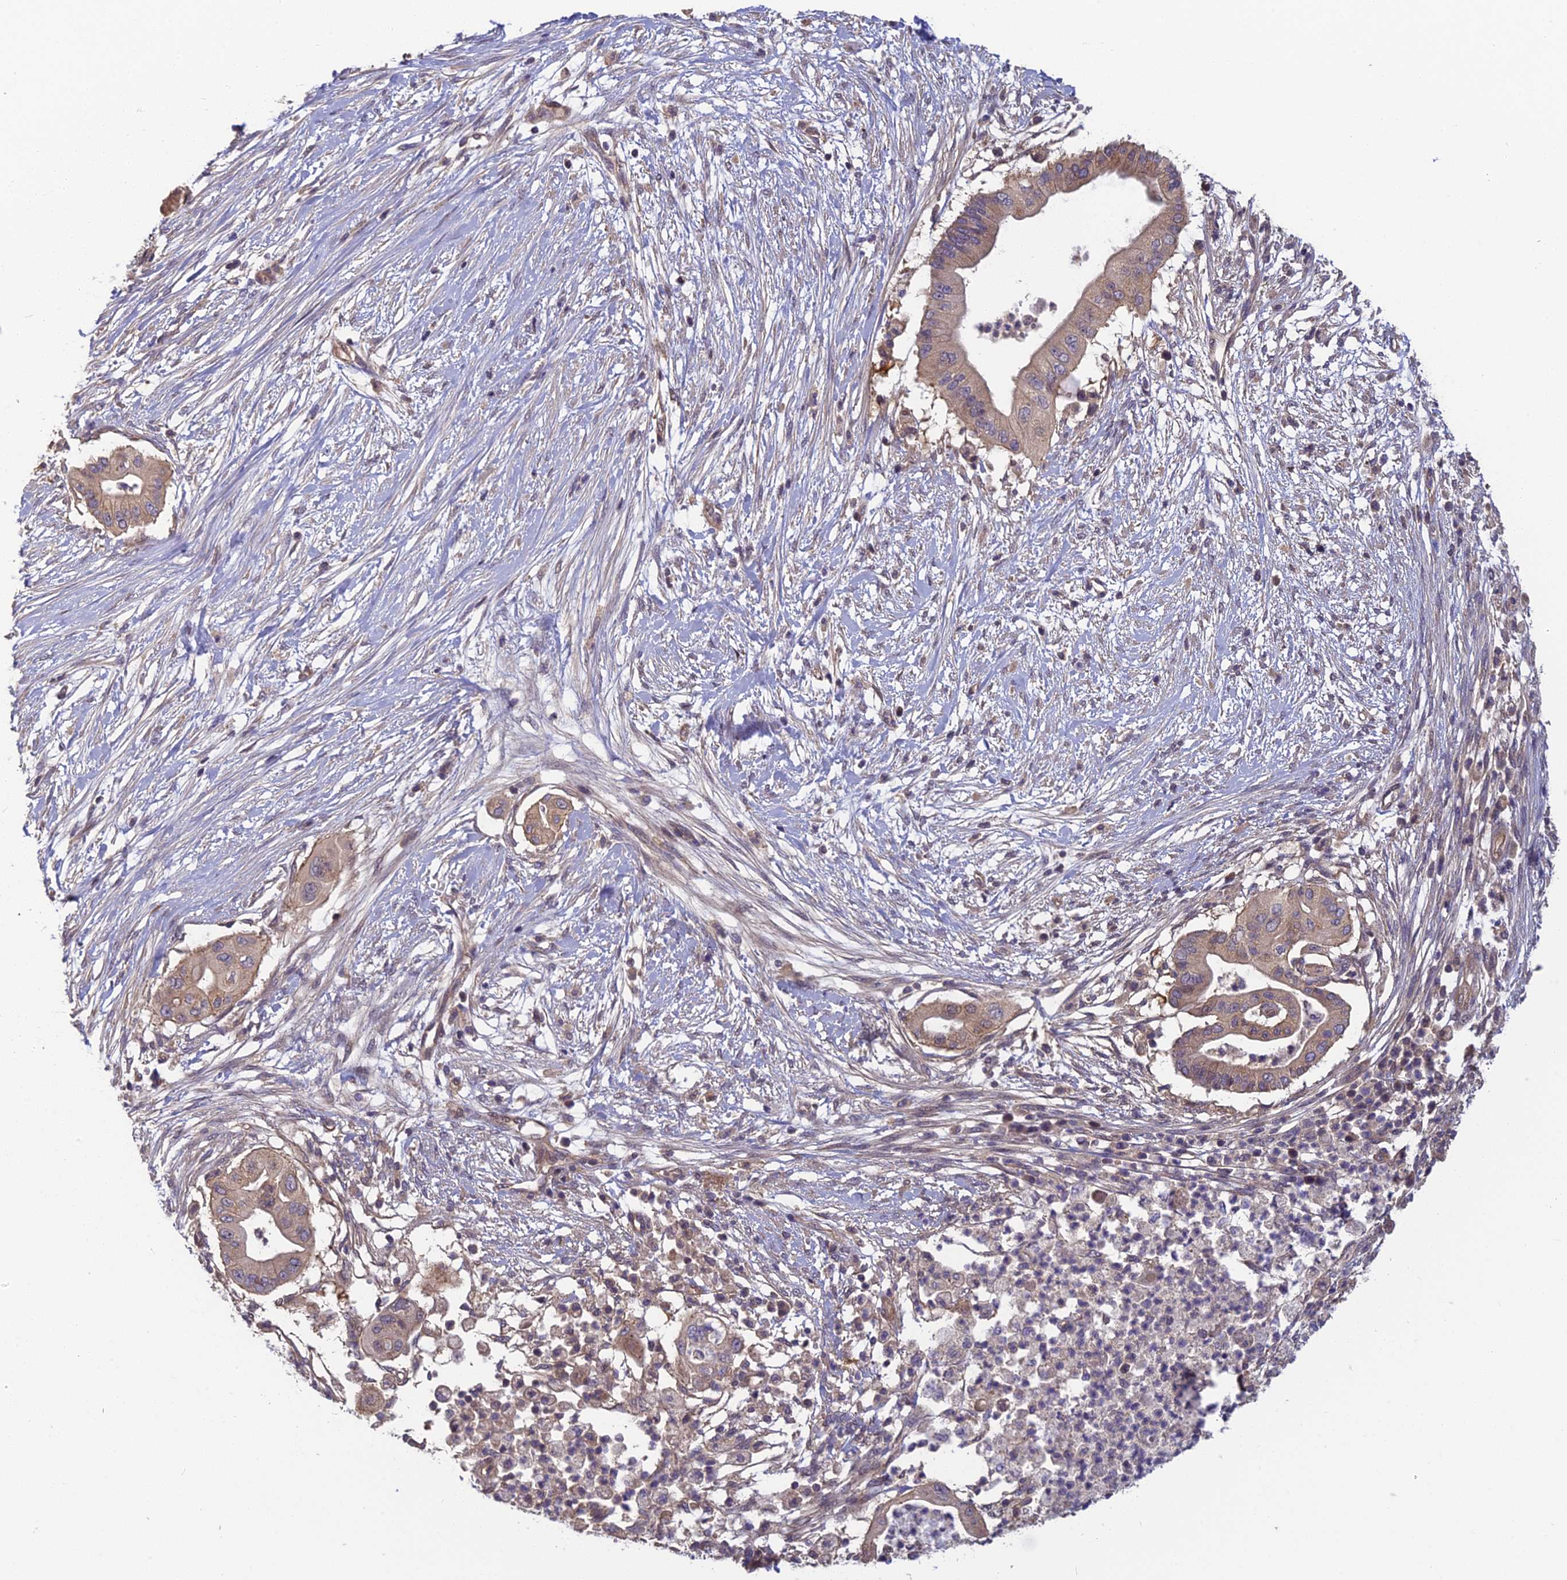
{"staining": {"intensity": "weak", "quantity": "25%-75%", "location": "cytoplasmic/membranous"}, "tissue": "pancreatic cancer", "cell_type": "Tumor cells", "image_type": "cancer", "snomed": [{"axis": "morphology", "description": "Adenocarcinoma, NOS"}, {"axis": "topography", "description": "Pancreas"}], "caption": "The photomicrograph shows staining of pancreatic cancer, revealing weak cytoplasmic/membranous protein expression (brown color) within tumor cells. (brown staining indicates protein expression, while blue staining denotes nuclei).", "gene": "PIKFYVE", "patient": {"sex": "male", "age": 68}}